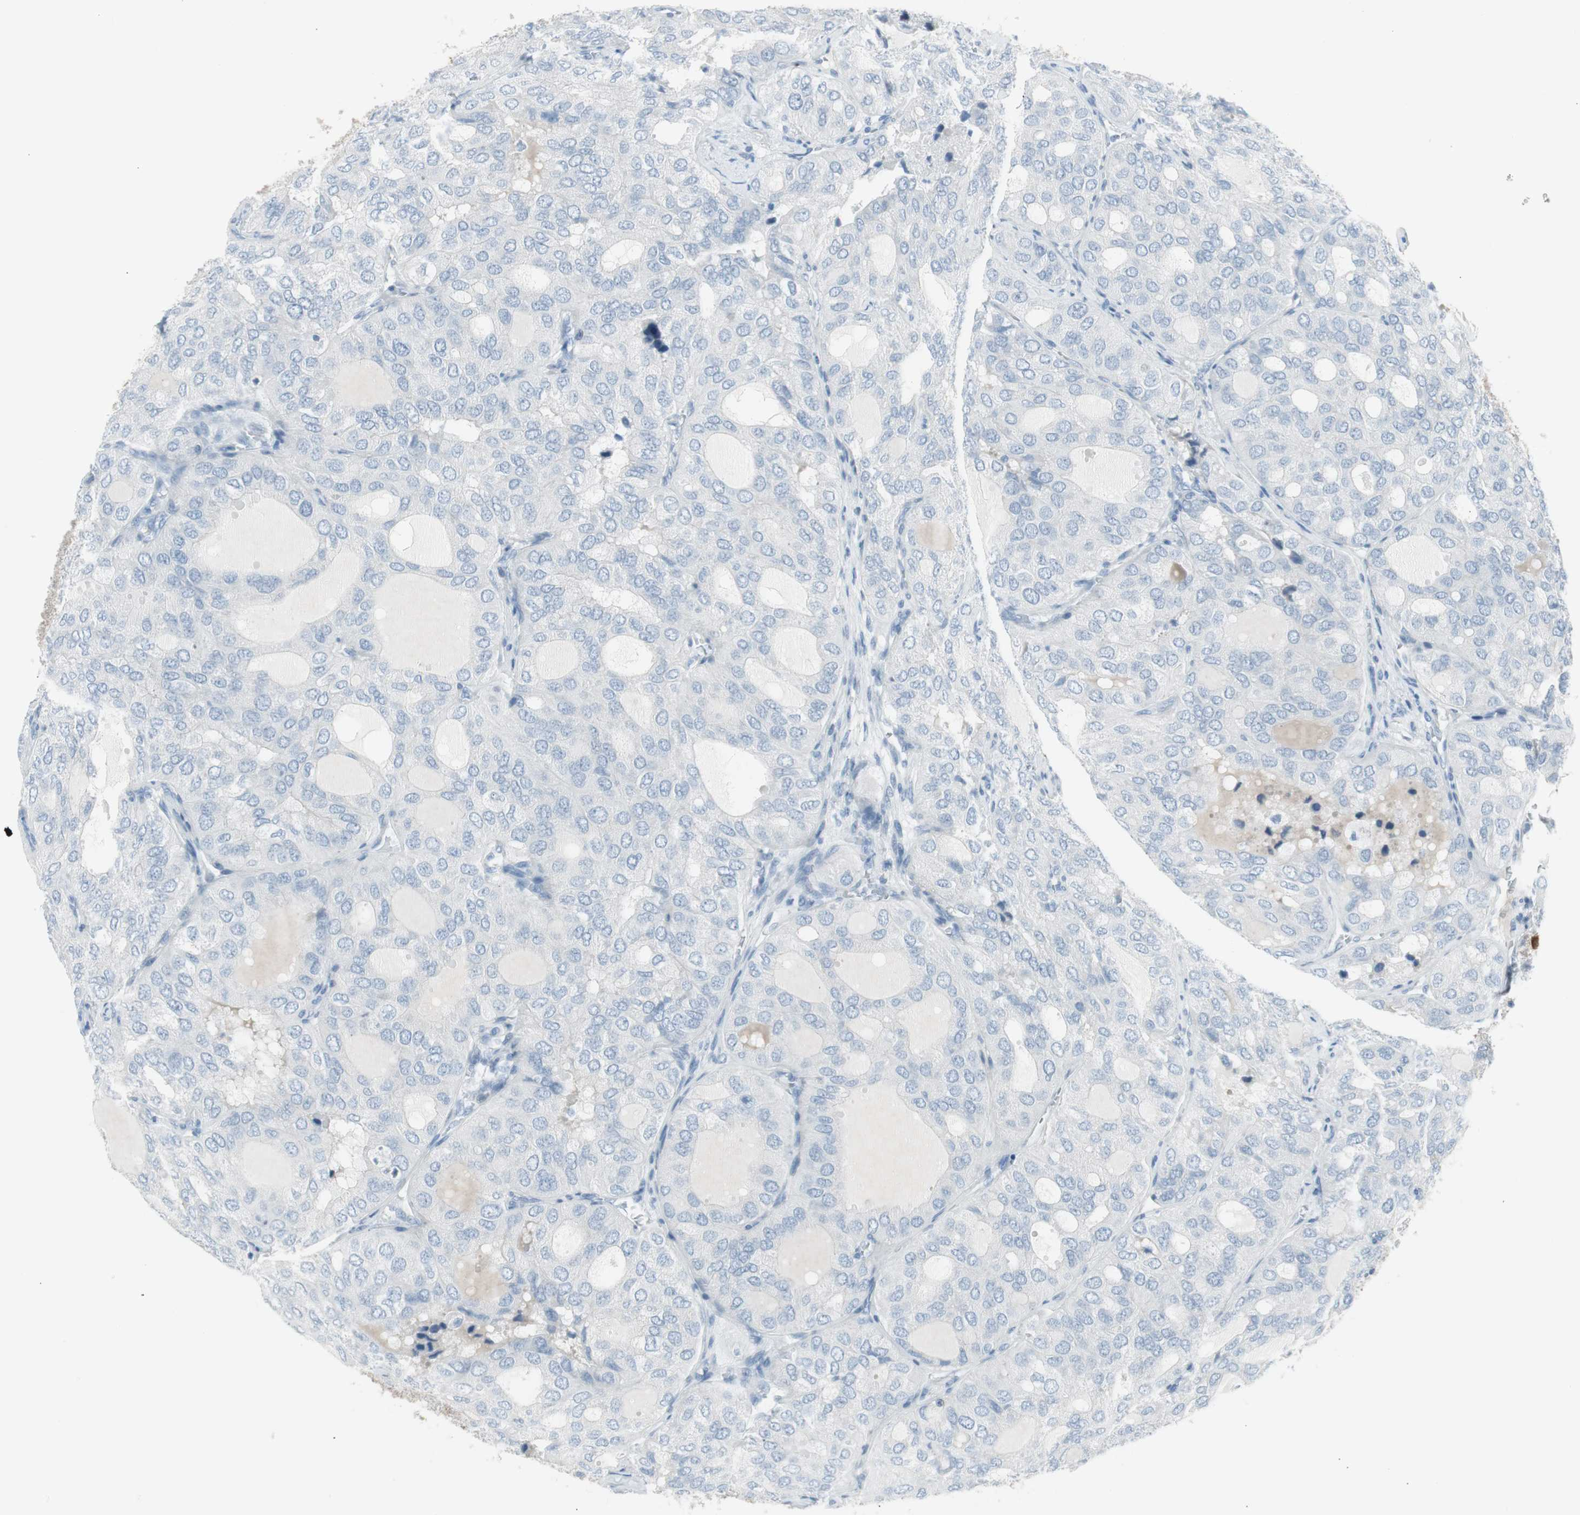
{"staining": {"intensity": "negative", "quantity": "none", "location": "none"}, "tissue": "thyroid cancer", "cell_type": "Tumor cells", "image_type": "cancer", "snomed": [{"axis": "morphology", "description": "Follicular adenoma carcinoma, NOS"}, {"axis": "topography", "description": "Thyroid gland"}], "caption": "An immunohistochemistry (IHC) micrograph of thyroid follicular adenoma carcinoma is shown. There is no staining in tumor cells of thyroid follicular adenoma carcinoma.", "gene": "AGR2", "patient": {"sex": "male", "age": 75}}